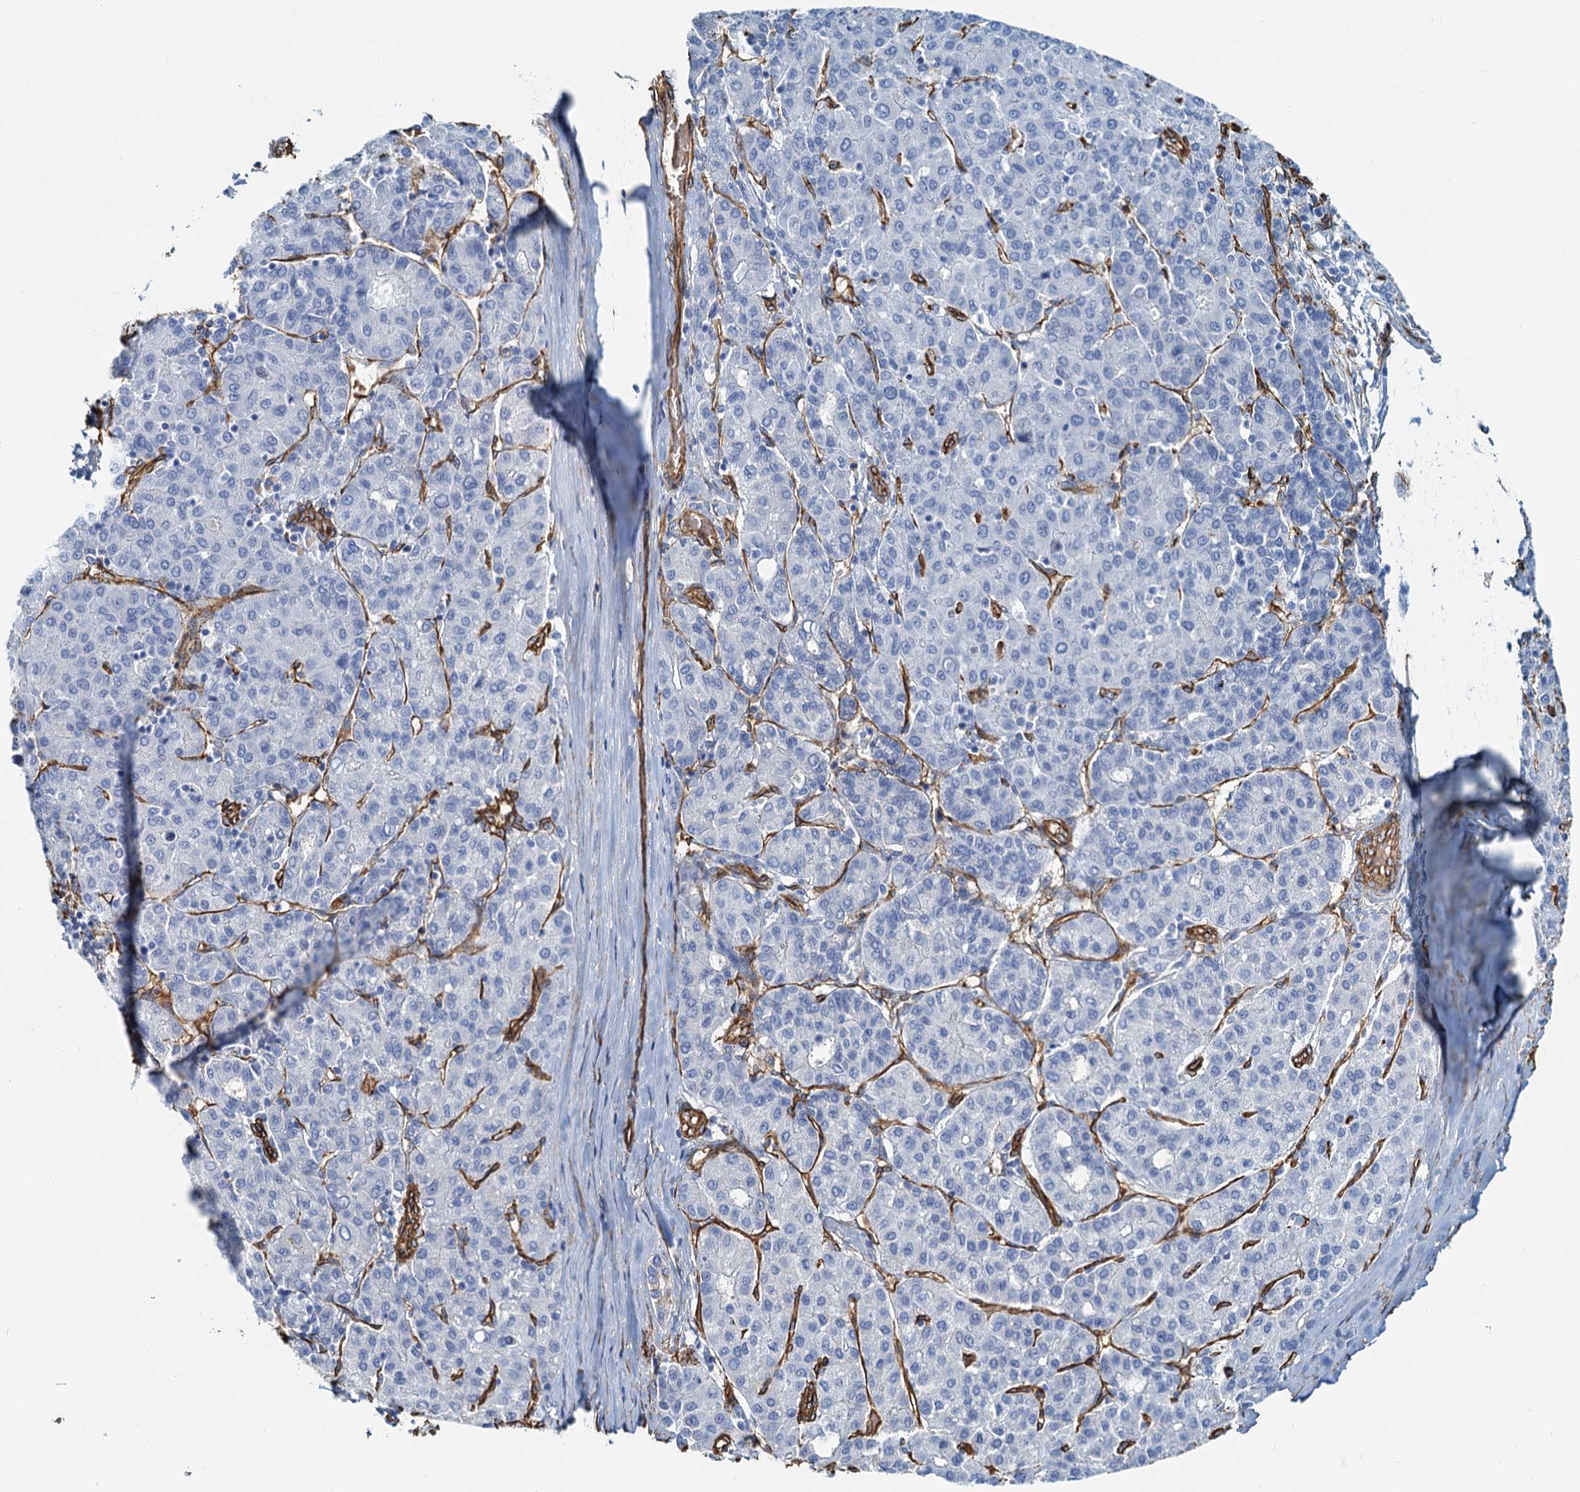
{"staining": {"intensity": "negative", "quantity": "none", "location": "none"}, "tissue": "liver cancer", "cell_type": "Tumor cells", "image_type": "cancer", "snomed": [{"axis": "morphology", "description": "Carcinoma, Hepatocellular, NOS"}, {"axis": "topography", "description": "Liver"}], "caption": "Tumor cells are negative for protein expression in human hepatocellular carcinoma (liver). The staining was performed using DAB (3,3'-diaminobenzidine) to visualize the protein expression in brown, while the nuclei were stained in blue with hematoxylin (Magnification: 20x).", "gene": "DGKG", "patient": {"sex": "male", "age": 65}}